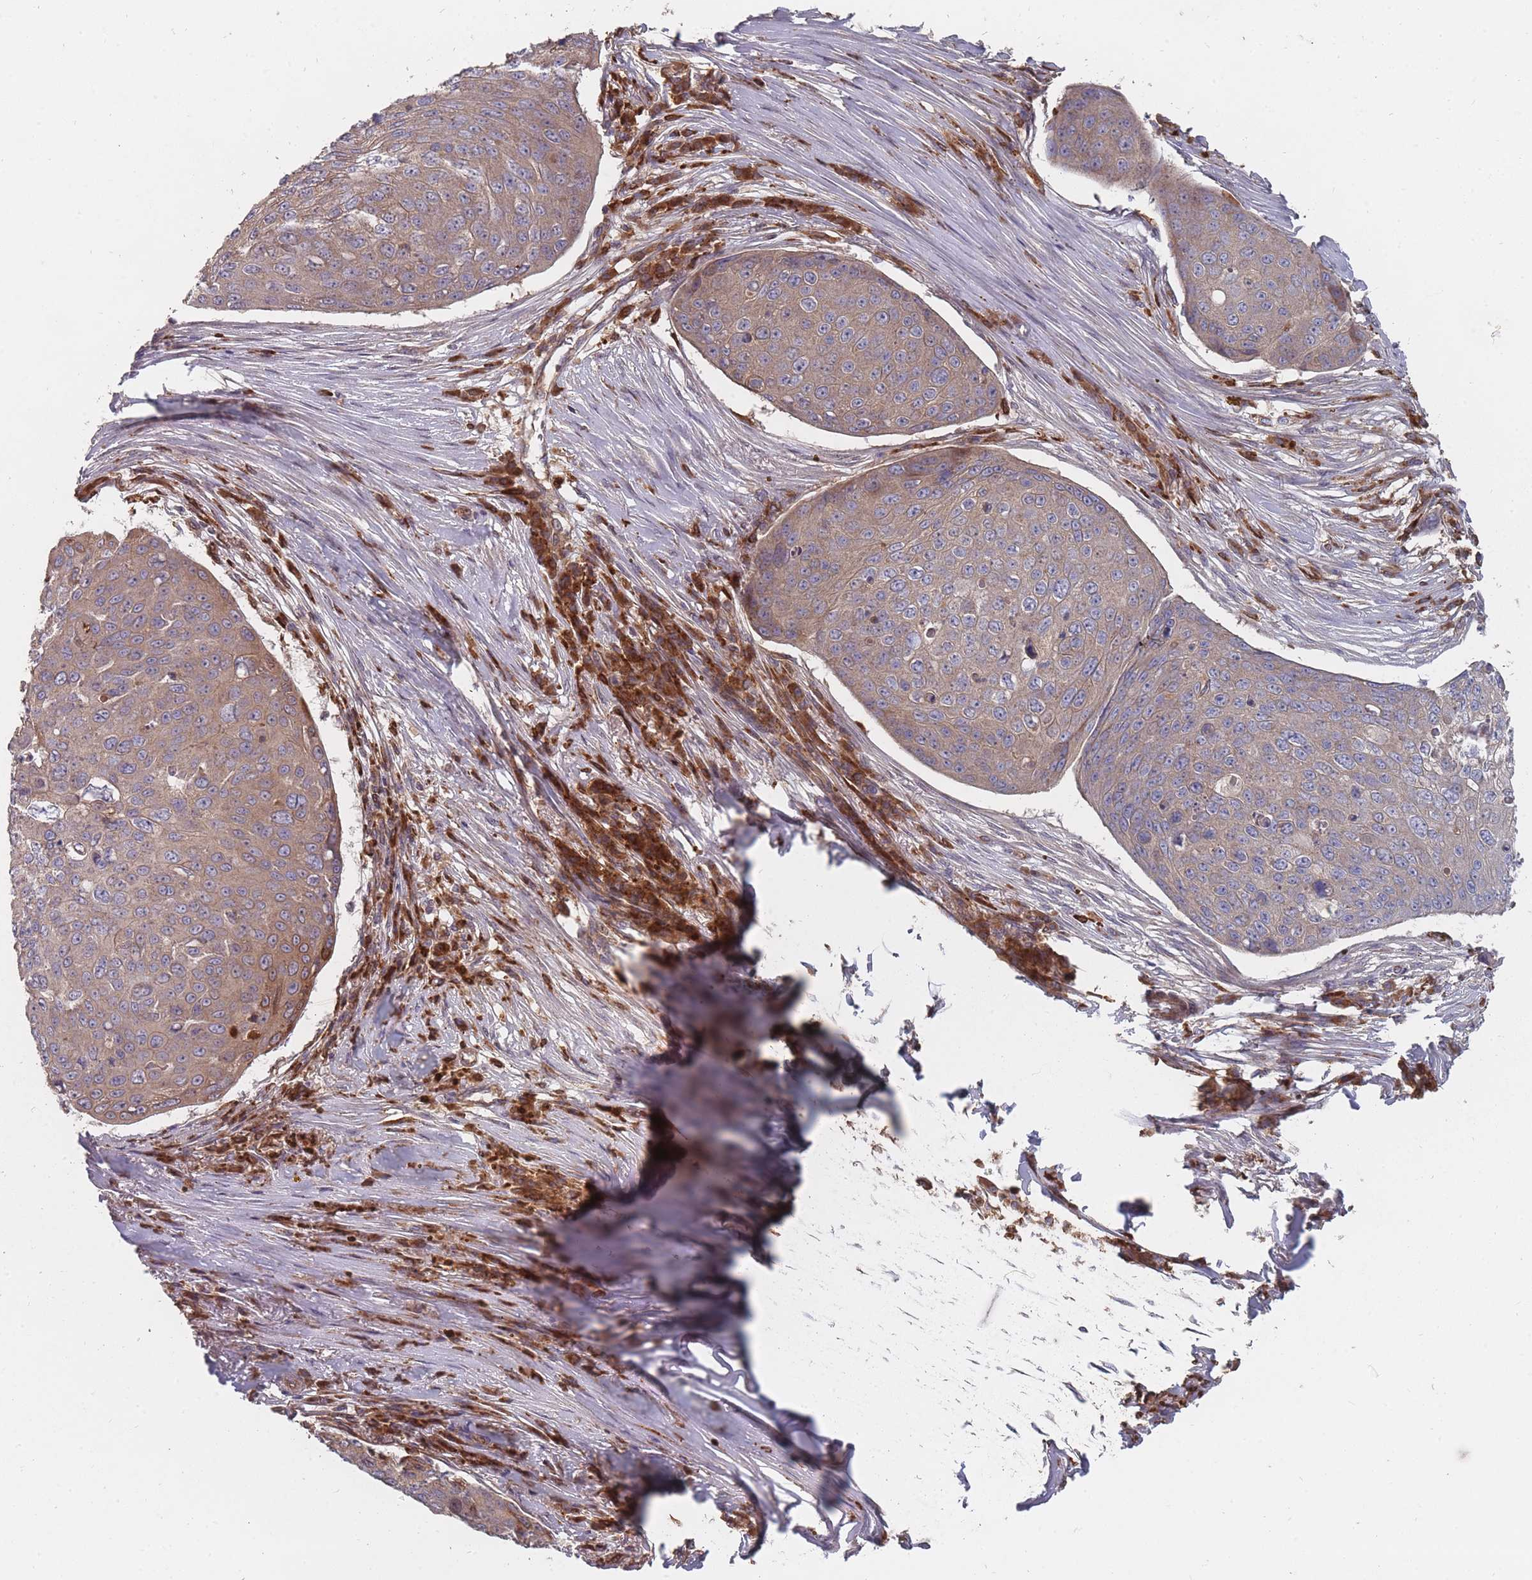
{"staining": {"intensity": "weak", "quantity": ">75%", "location": "cytoplasmic/membranous"}, "tissue": "skin cancer", "cell_type": "Tumor cells", "image_type": "cancer", "snomed": [{"axis": "morphology", "description": "Squamous cell carcinoma, NOS"}, {"axis": "topography", "description": "Skin"}], "caption": "The photomicrograph demonstrates a brown stain indicating the presence of a protein in the cytoplasmic/membranous of tumor cells in skin squamous cell carcinoma. Using DAB (brown) and hematoxylin (blue) stains, captured at high magnification using brightfield microscopy.", "gene": "THSD7B", "patient": {"sex": "male", "age": 71}}